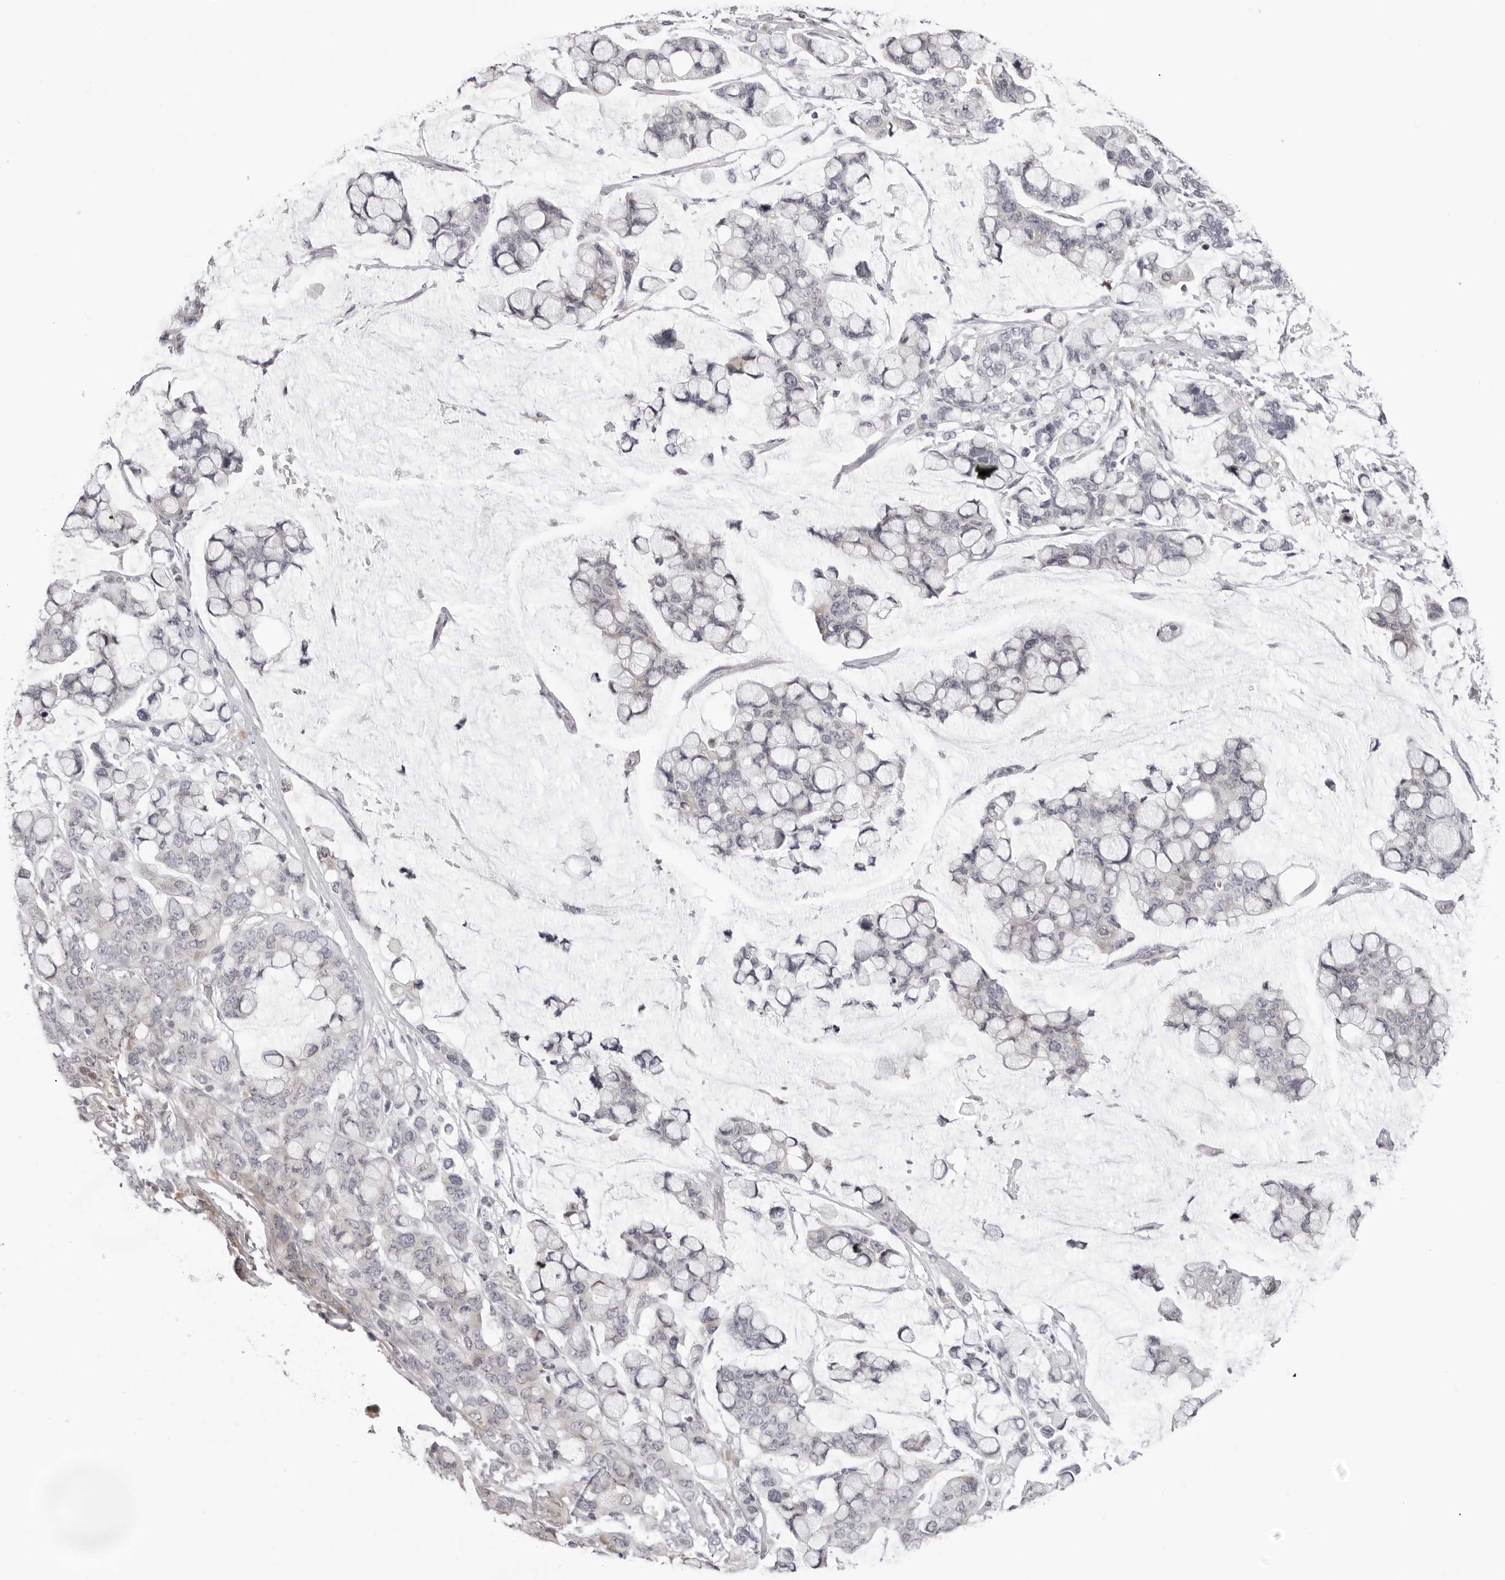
{"staining": {"intensity": "negative", "quantity": "none", "location": "none"}, "tissue": "stomach cancer", "cell_type": "Tumor cells", "image_type": "cancer", "snomed": [{"axis": "morphology", "description": "Adenocarcinoma, NOS"}, {"axis": "topography", "description": "Stomach, lower"}], "caption": "This is an immunohistochemistry histopathology image of stomach cancer. There is no positivity in tumor cells.", "gene": "ACP6", "patient": {"sex": "male", "age": 84}}